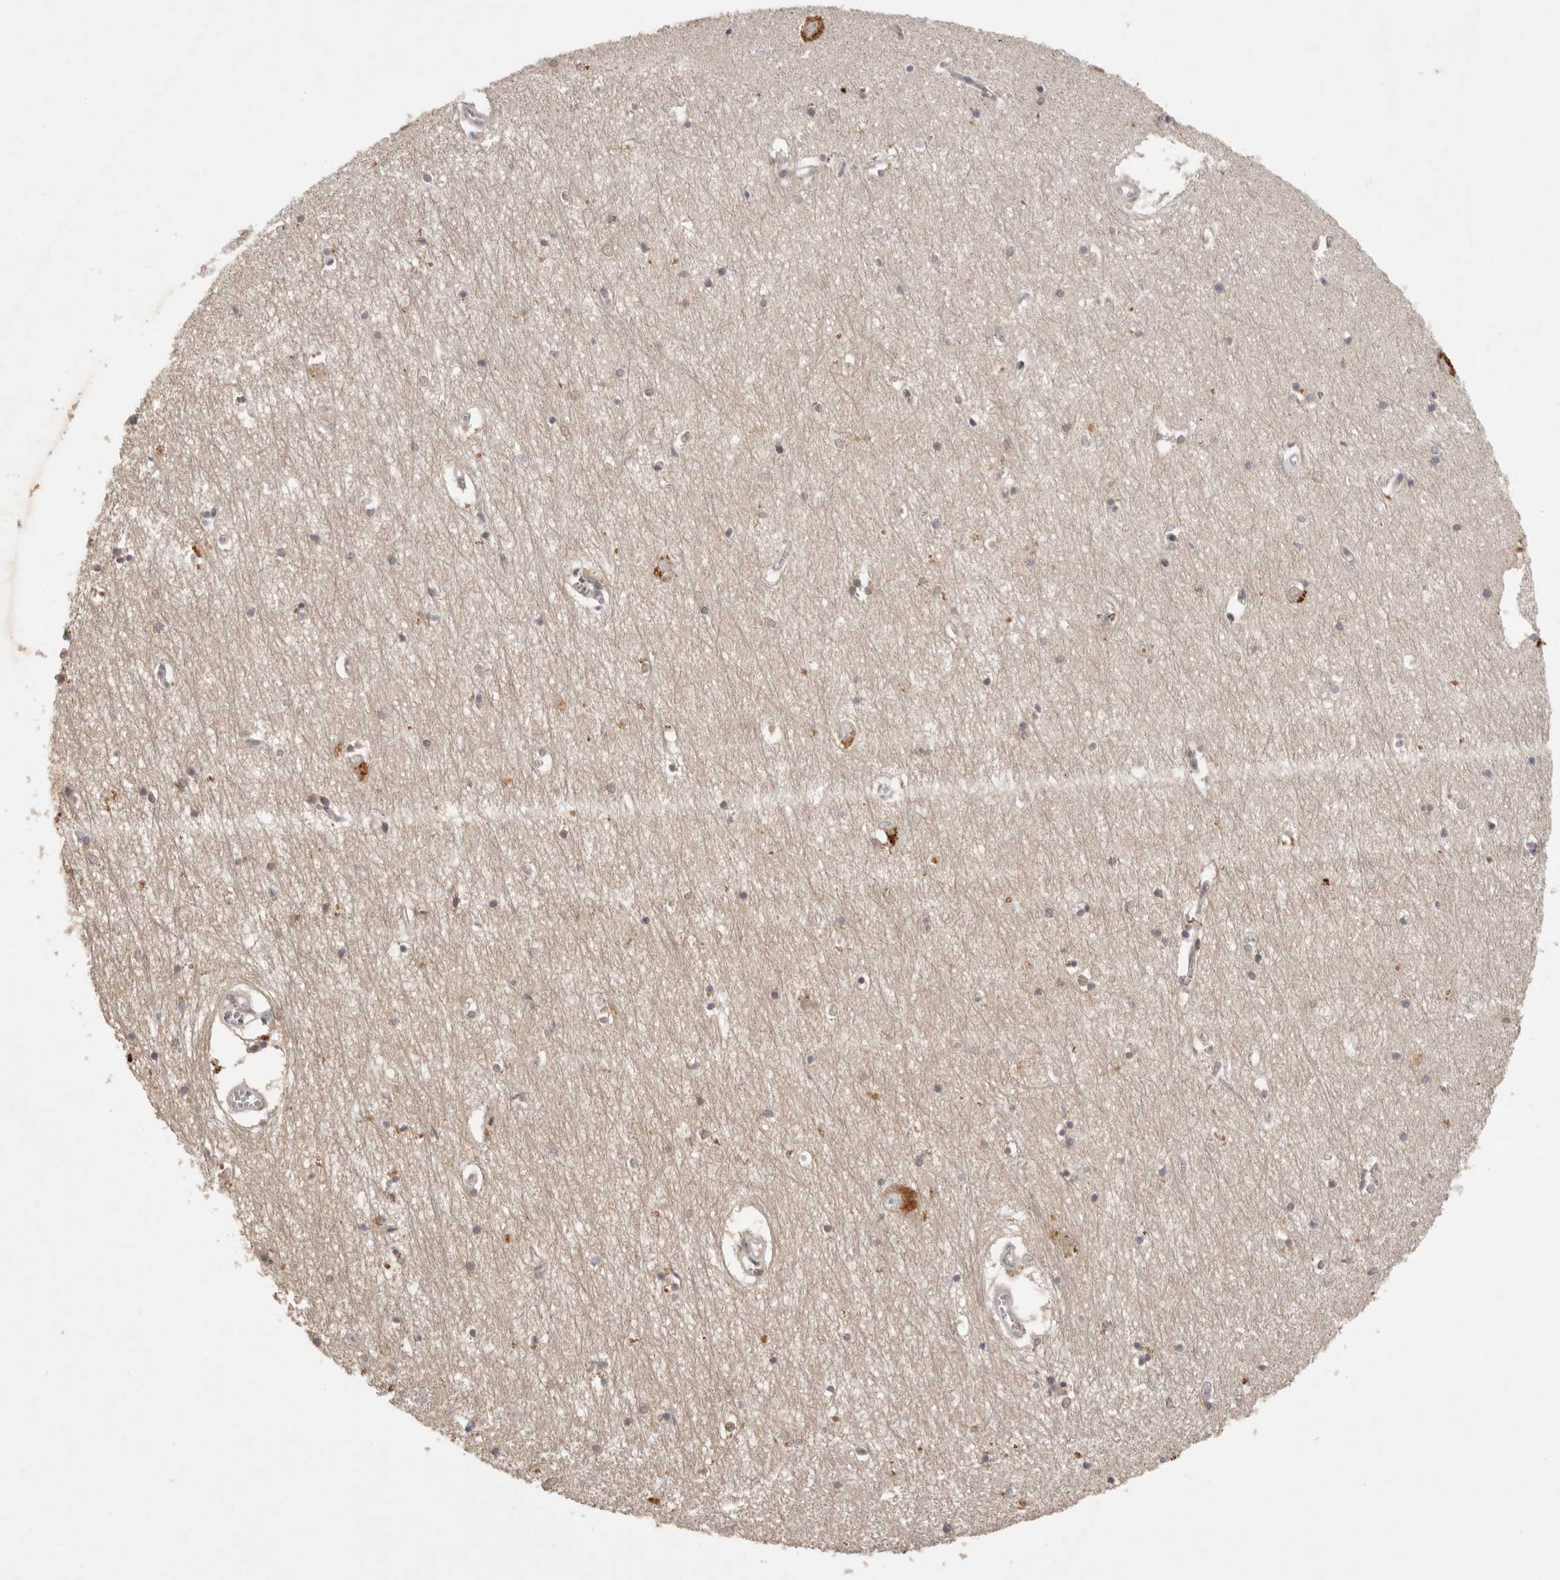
{"staining": {"intensity": "weak", "quantity": "25%-75%", "location": "cytoplasmic/membranous"}, "tissue": "hippocampus", "cell_type": "Glial cells", "image_type": "normal", "snomed": [{"axis": "morphology", "description": "Normal tissue, NOS"}, {"axis": "topography", "description": "Hippocampus"}], "caption": "About 25%-75% of glial cells in benign hippocampus exhibit weak cytoplasmic/membranous protein staining as visualized by brown immunohistochemical staining.", "gene": "LRRC75A", "patient": {"sex": "male", "age": 70}}